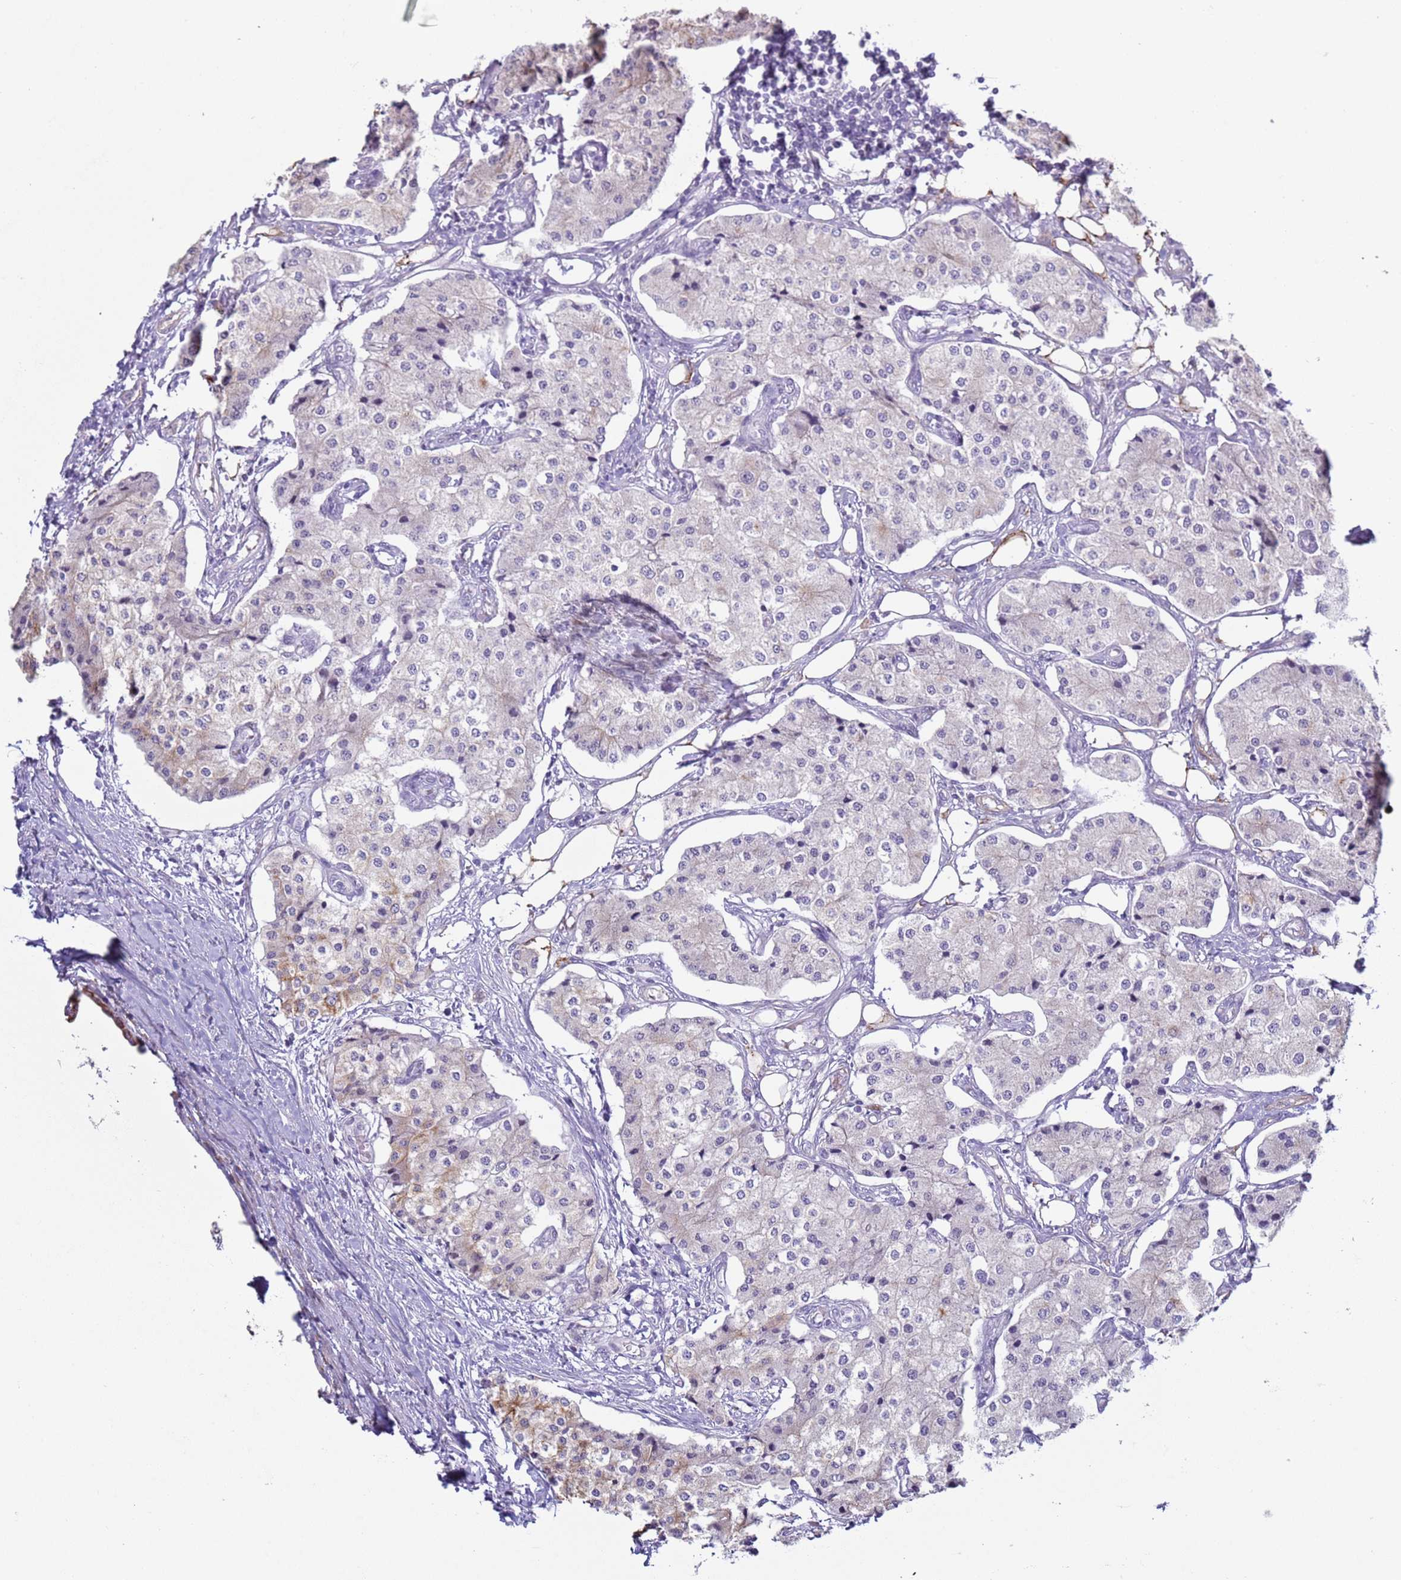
{"staining": {"intensity": "weak", "quantity": "<25%", "location": "cytoplasmic/membranous"}, "tissue": "carcinoid", "cell_type": "Tumor cells", "image_type": "cancer", "snomed": [{"axis": "morphology", "description": "Carcinoid, malignant, NOS"}, {"axis": "topography", "description": "Colon"}], "caption": "The immunohistochemistry (IHC) micrograph has no significant expression in tumor cells of carcinoid (malignant) tissue.", "gene": "NPAP1", "patient": {"sex": "female", "age": 52}}